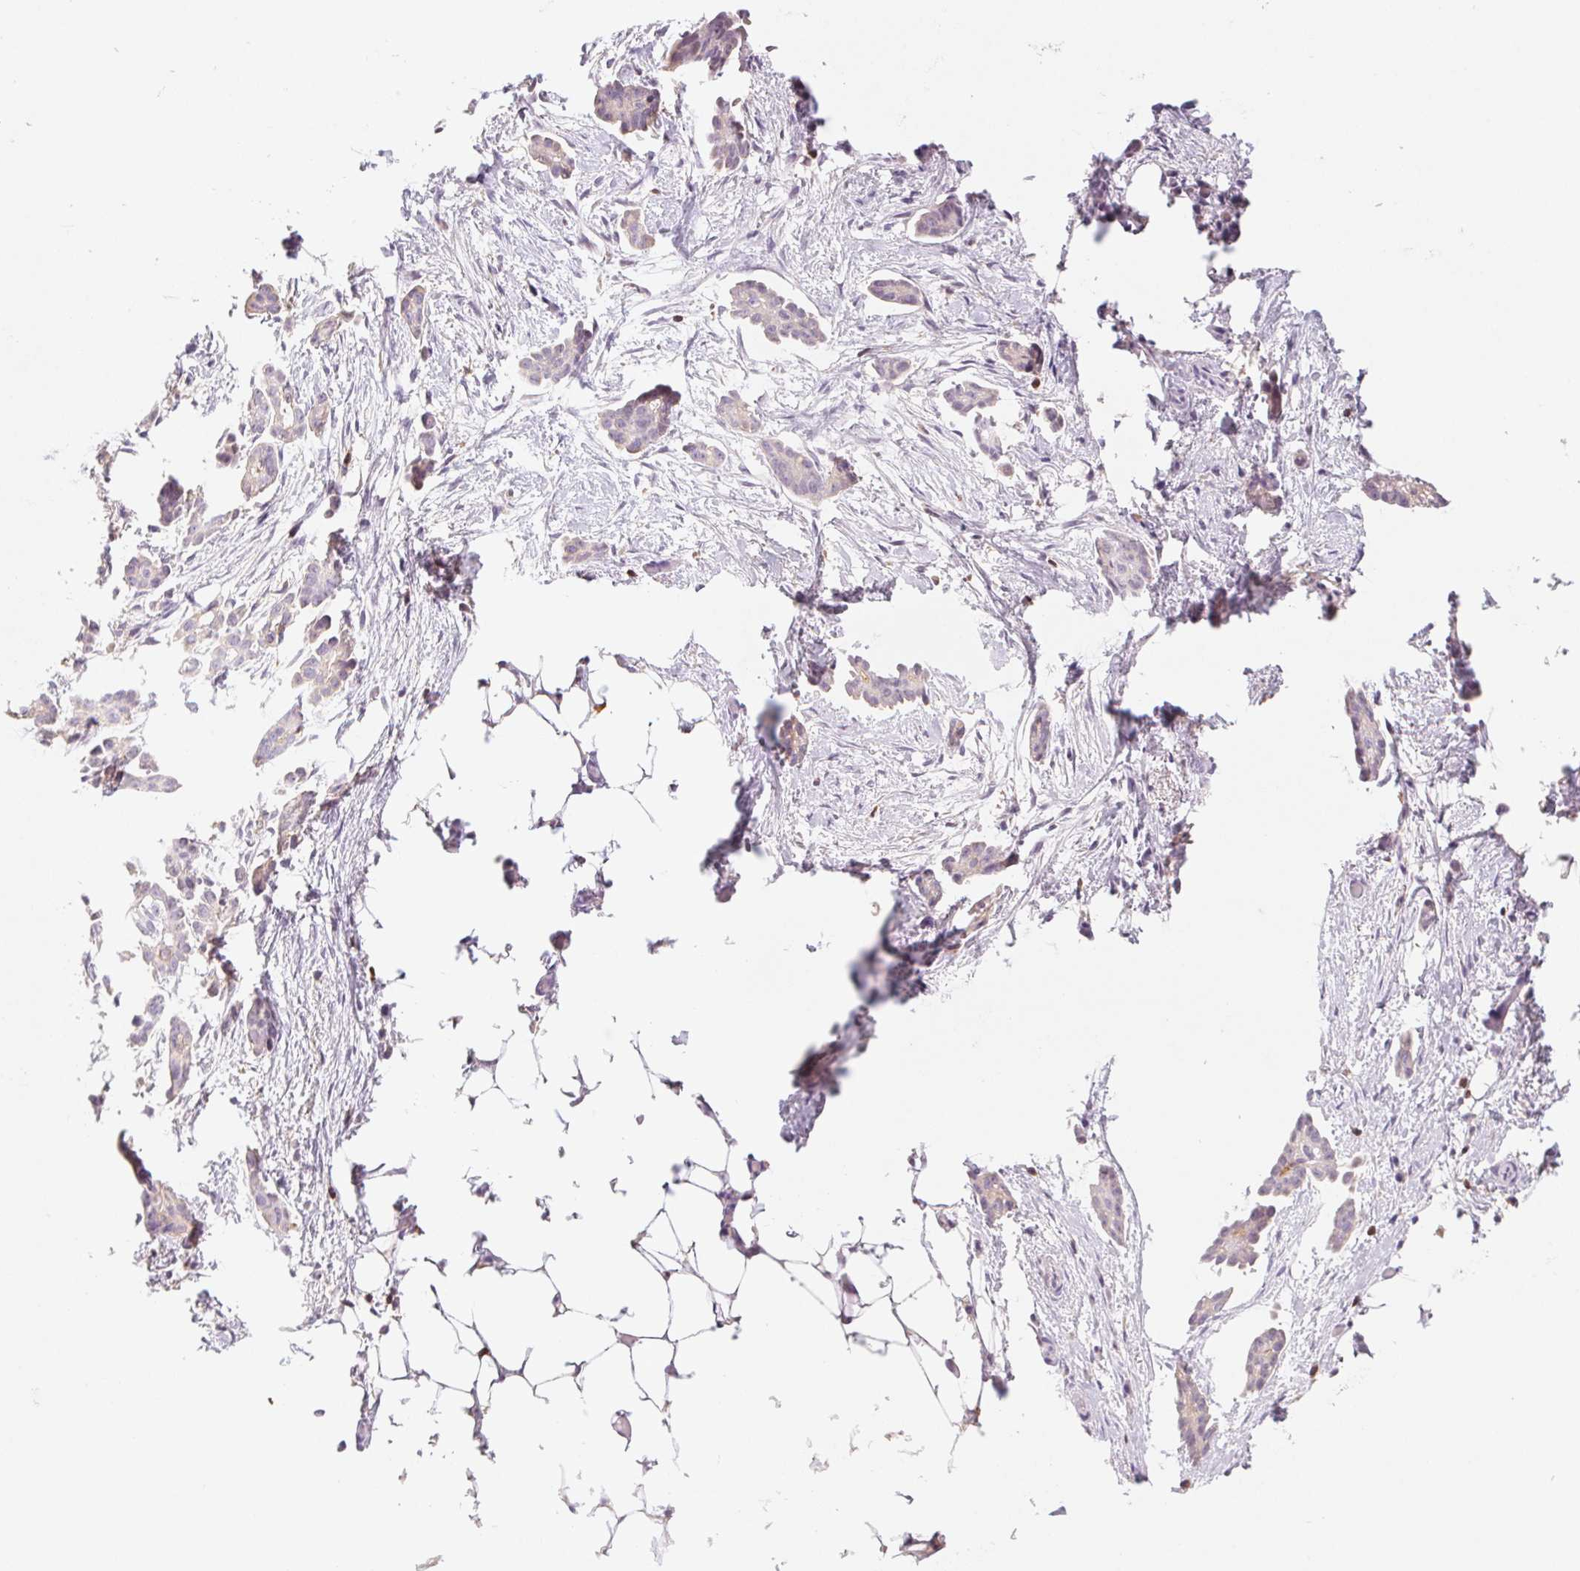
{"staining": {"intensity": "weak", "quantity": "<25%", "location": "cytoplasmic/membranous"}, "tissue": "ovarian cancer", "cell_type": "Tumor cells", "image_type": "cancer", "snomed": [{"axis": "morphology", "description": "Cystadenocarcinoma, serous, NOS"}, {"axis": "topography", "description": "Ovary"}], "caption": "High power microscopy histopathology image of an immunohistochemistry histopathology image of ovarian cancer (serous cystadenocarcinoma), revealing no significant expression in tumor cells.", "gene": "KIF26A", "patient": {"sex": "female", "age": 50}}